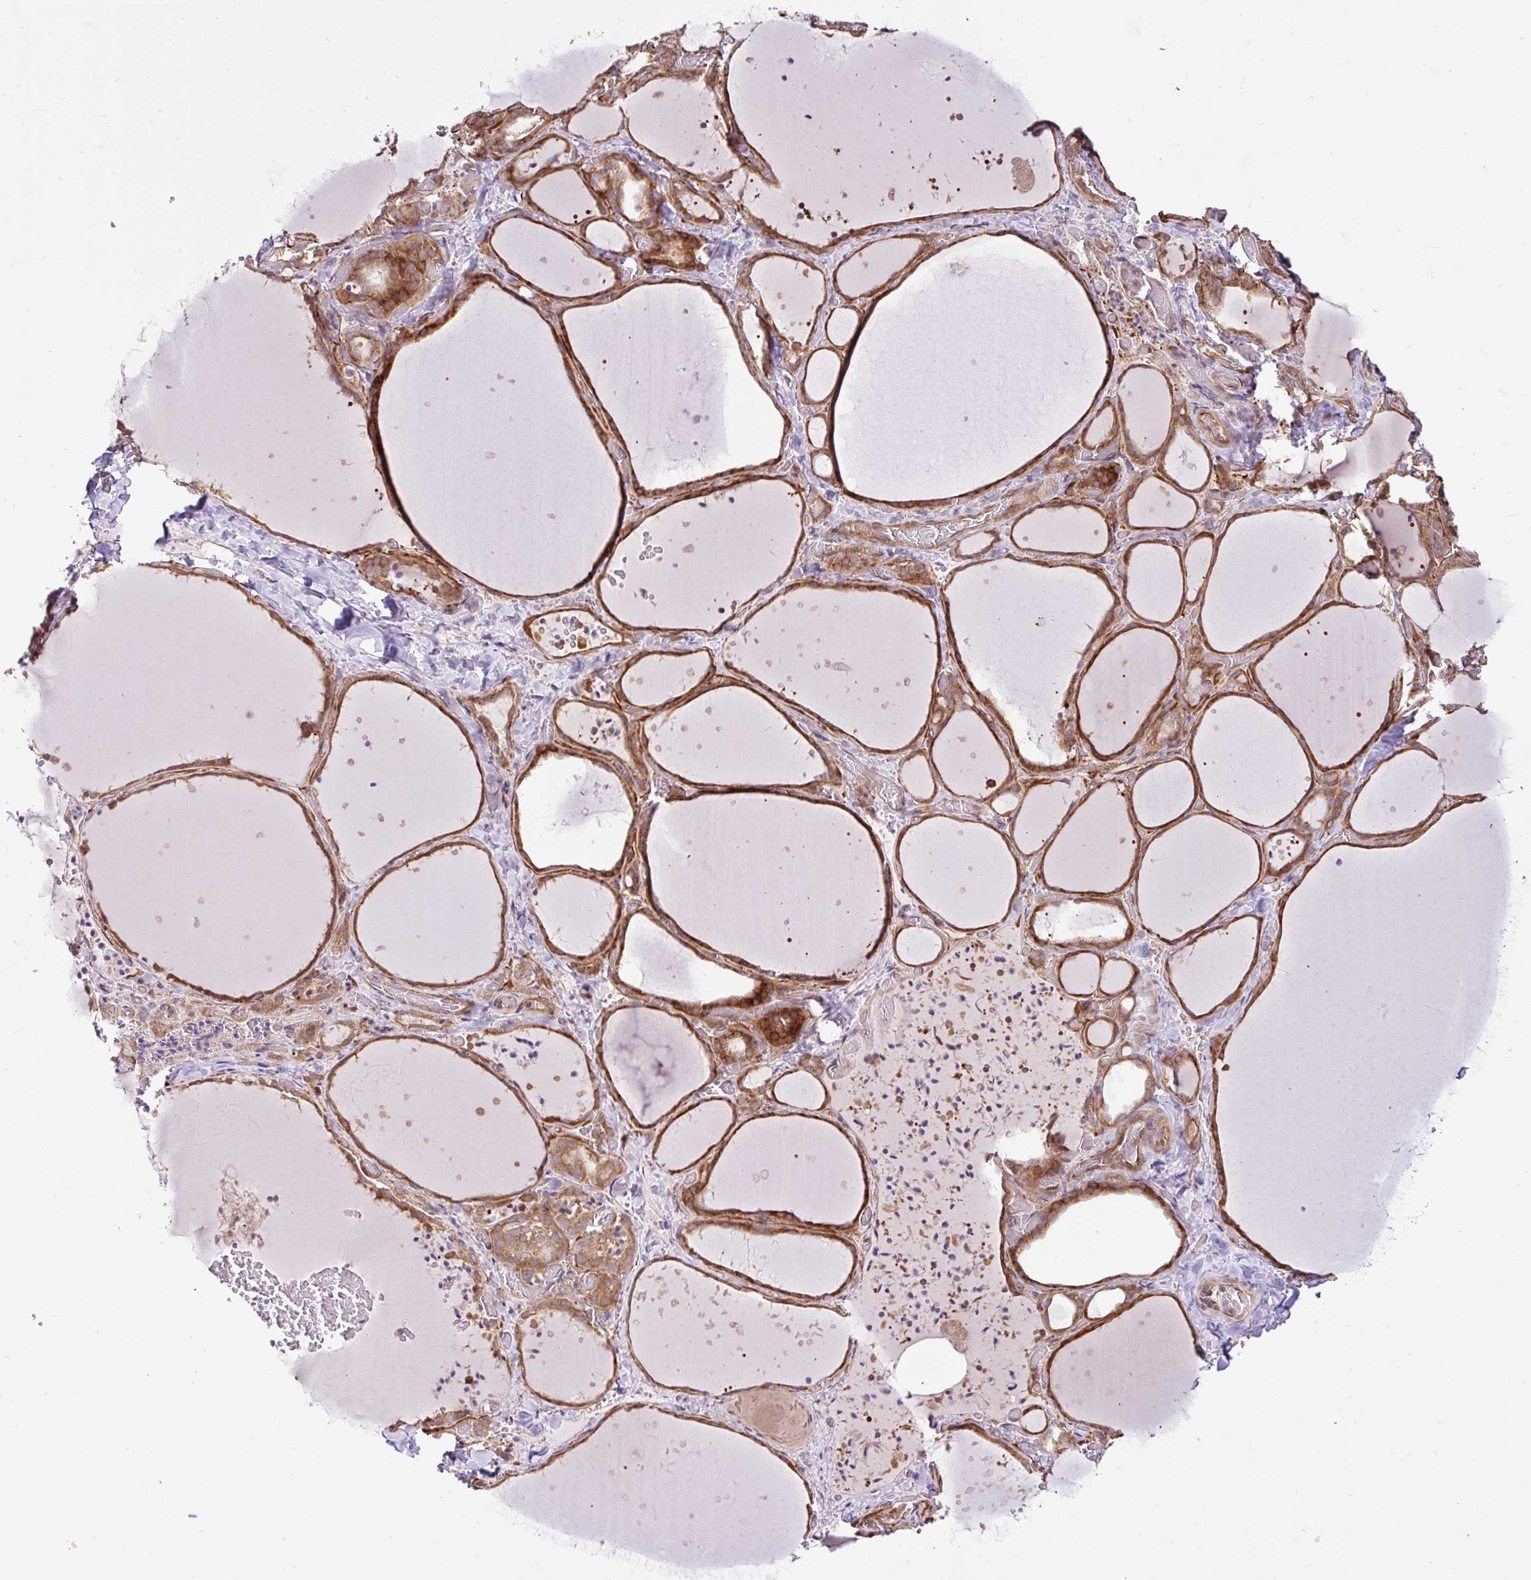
{"staining": {"intensity": "strong", "quantity": ">75%", "location": "cytoplasmic/membranous"}, "tissue": "thyroid gland", "cell_type": "Glandular cells", "image_type": "normal", "snomed": [{"axis": "morphology", "description": "Normal tissue, NOS"}, {"axis": "topography", "description": "Thyroid gland"}], "caption": "Brown immunohistochemical staining in benign human thyroid gland displays strong cytoplasmic/membranous positivity in approximately >75% of glandular cells. (DAB (3,3'-diaminobenzidine) IHC, brown staining for protein, blue staining for nuclei).", "gene": "NTPCR", "patient": {"sex": "female", "age": 36}}